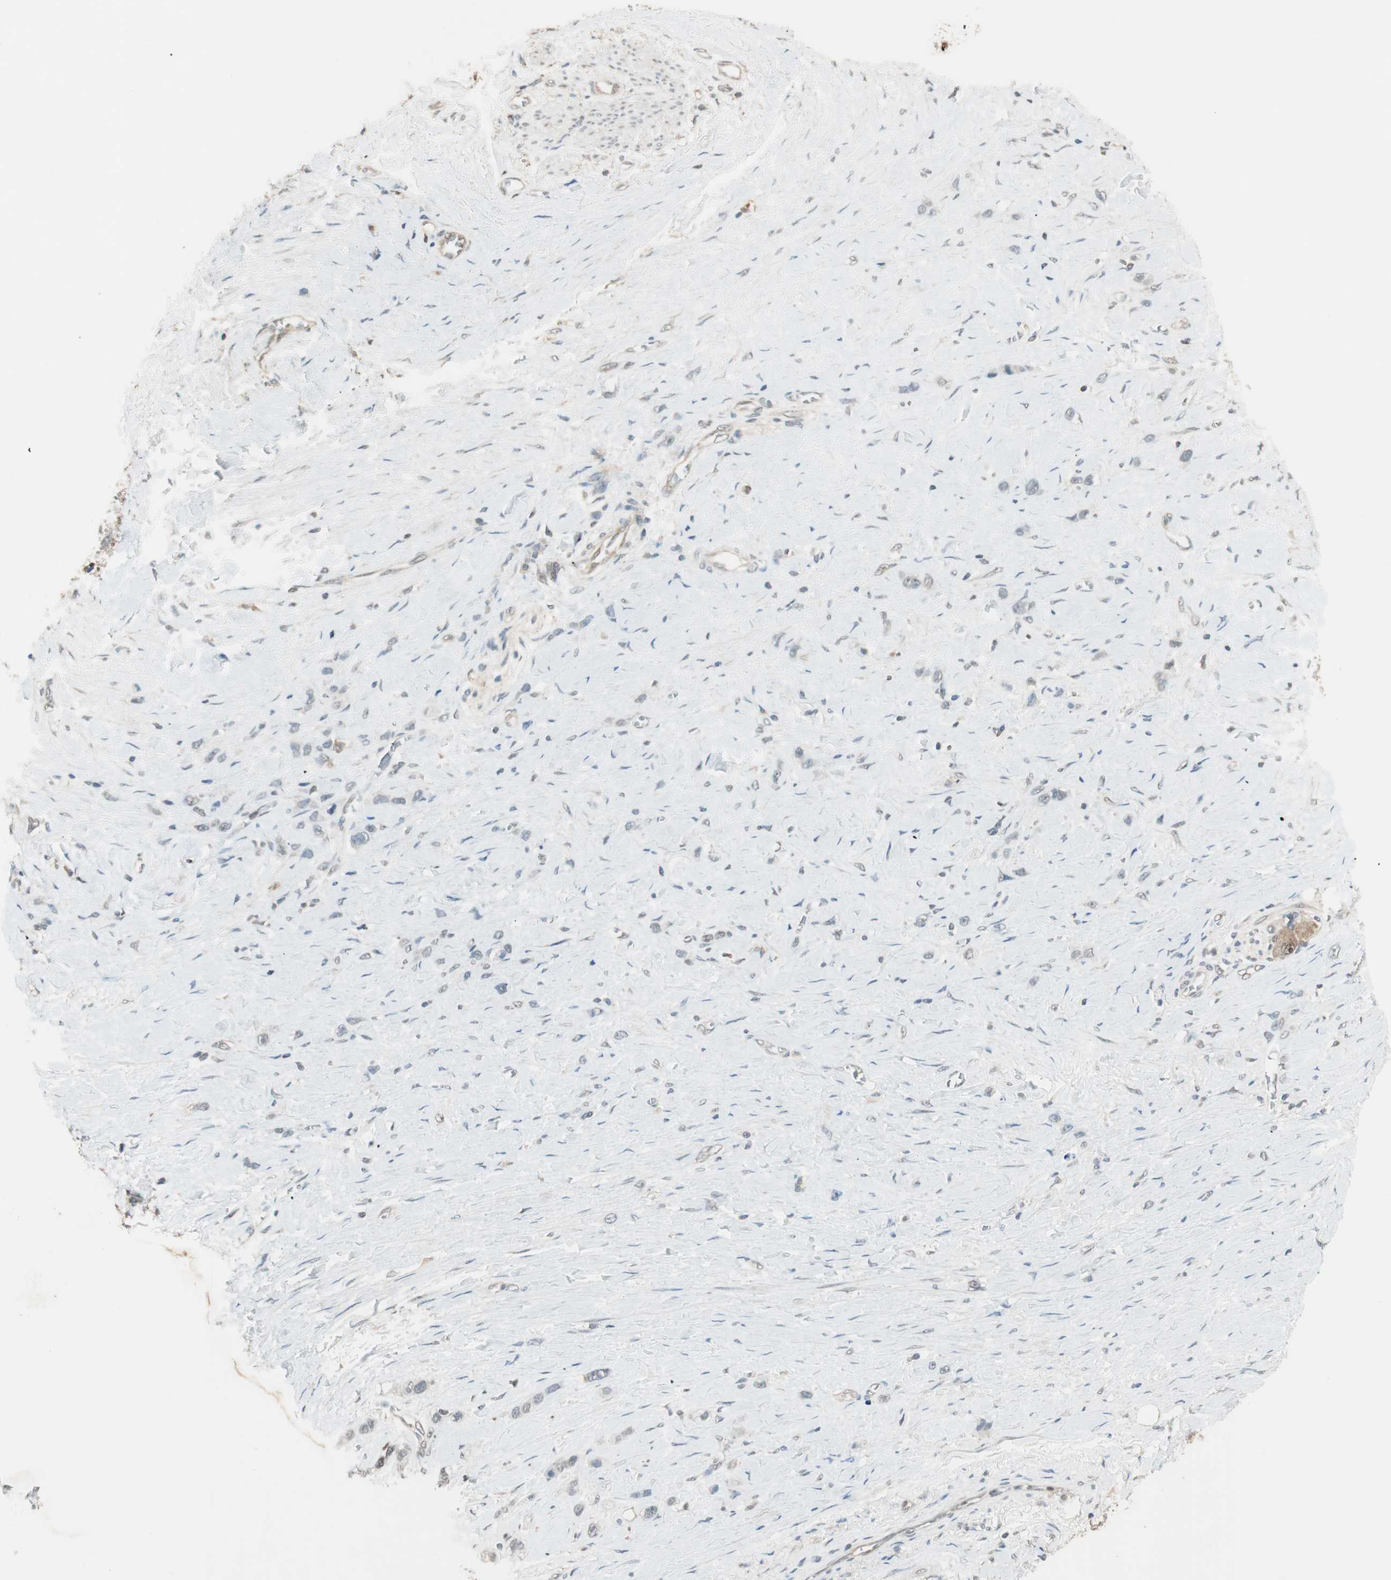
{"staining": {"intensity": "negative", "quantity": "none", "location": "none"}, "tissue": "stomach cancer", "cell_type": "Tumor cells", "image_type": "cancer", "snomed": [{"axis": "morphology", "description": "Normal tissue, NOS"}, {"axis": "morphology", "description": "Adenocarcinoma, NOS"}, {"axis": "morphology", "description": "Adenocarcinoma, High grade"}, {"axis": "topography", "description": "Stomach, upper"}, {"axis": "topography", "description": "Stomach"}], "caption": "DAB (3,3'-diaminobenzidine) immunohistochemical staining of stomach cancer (high-grade adenocarcinoma) shows no significant expression in tumor cells.", "gene": "USP5", "patient": {"sex": "female", "age": 65}}